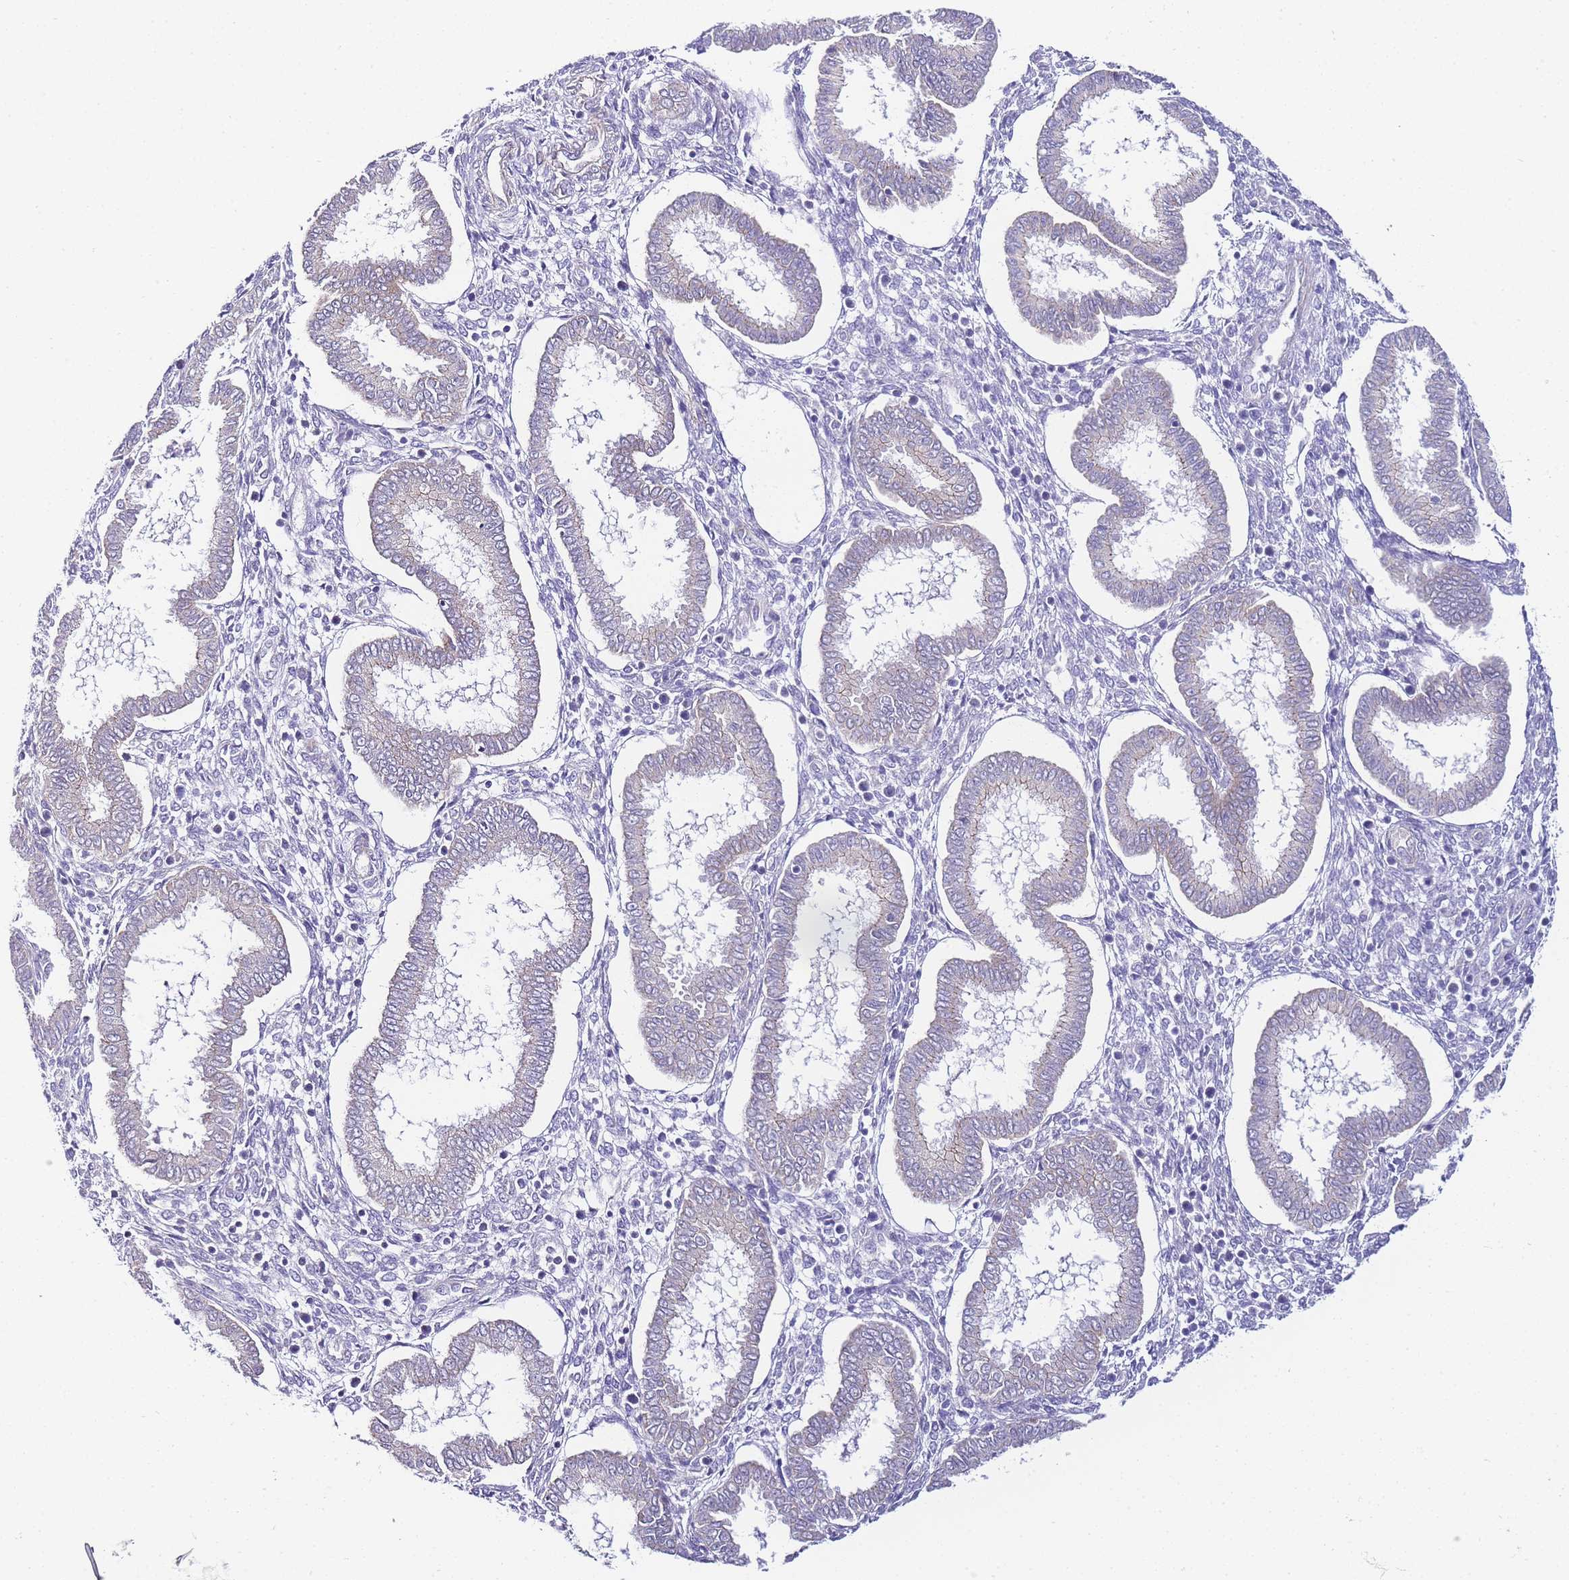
{"staining": {"intensity": "negative", "quantity": "none", "location": "none"}, "tissue": "endometrium", "cell_type": "Cells in endometrial stroma", "image_type": "normal", "snomed": [{"axis": "morphology", "description": "Normal tissue, NOS"}, {"axis": "topography", "description": "Endometrium"}], "caption": "The image reveals no staining of cells in endometrial stroma in benign endometrium. (Brightfield microscopy of DAB (3,3'-diaminobenzidine) IHC at high magnification).", "gene": "PDCD7", "patient": {"sex": "female", "age": 24}}